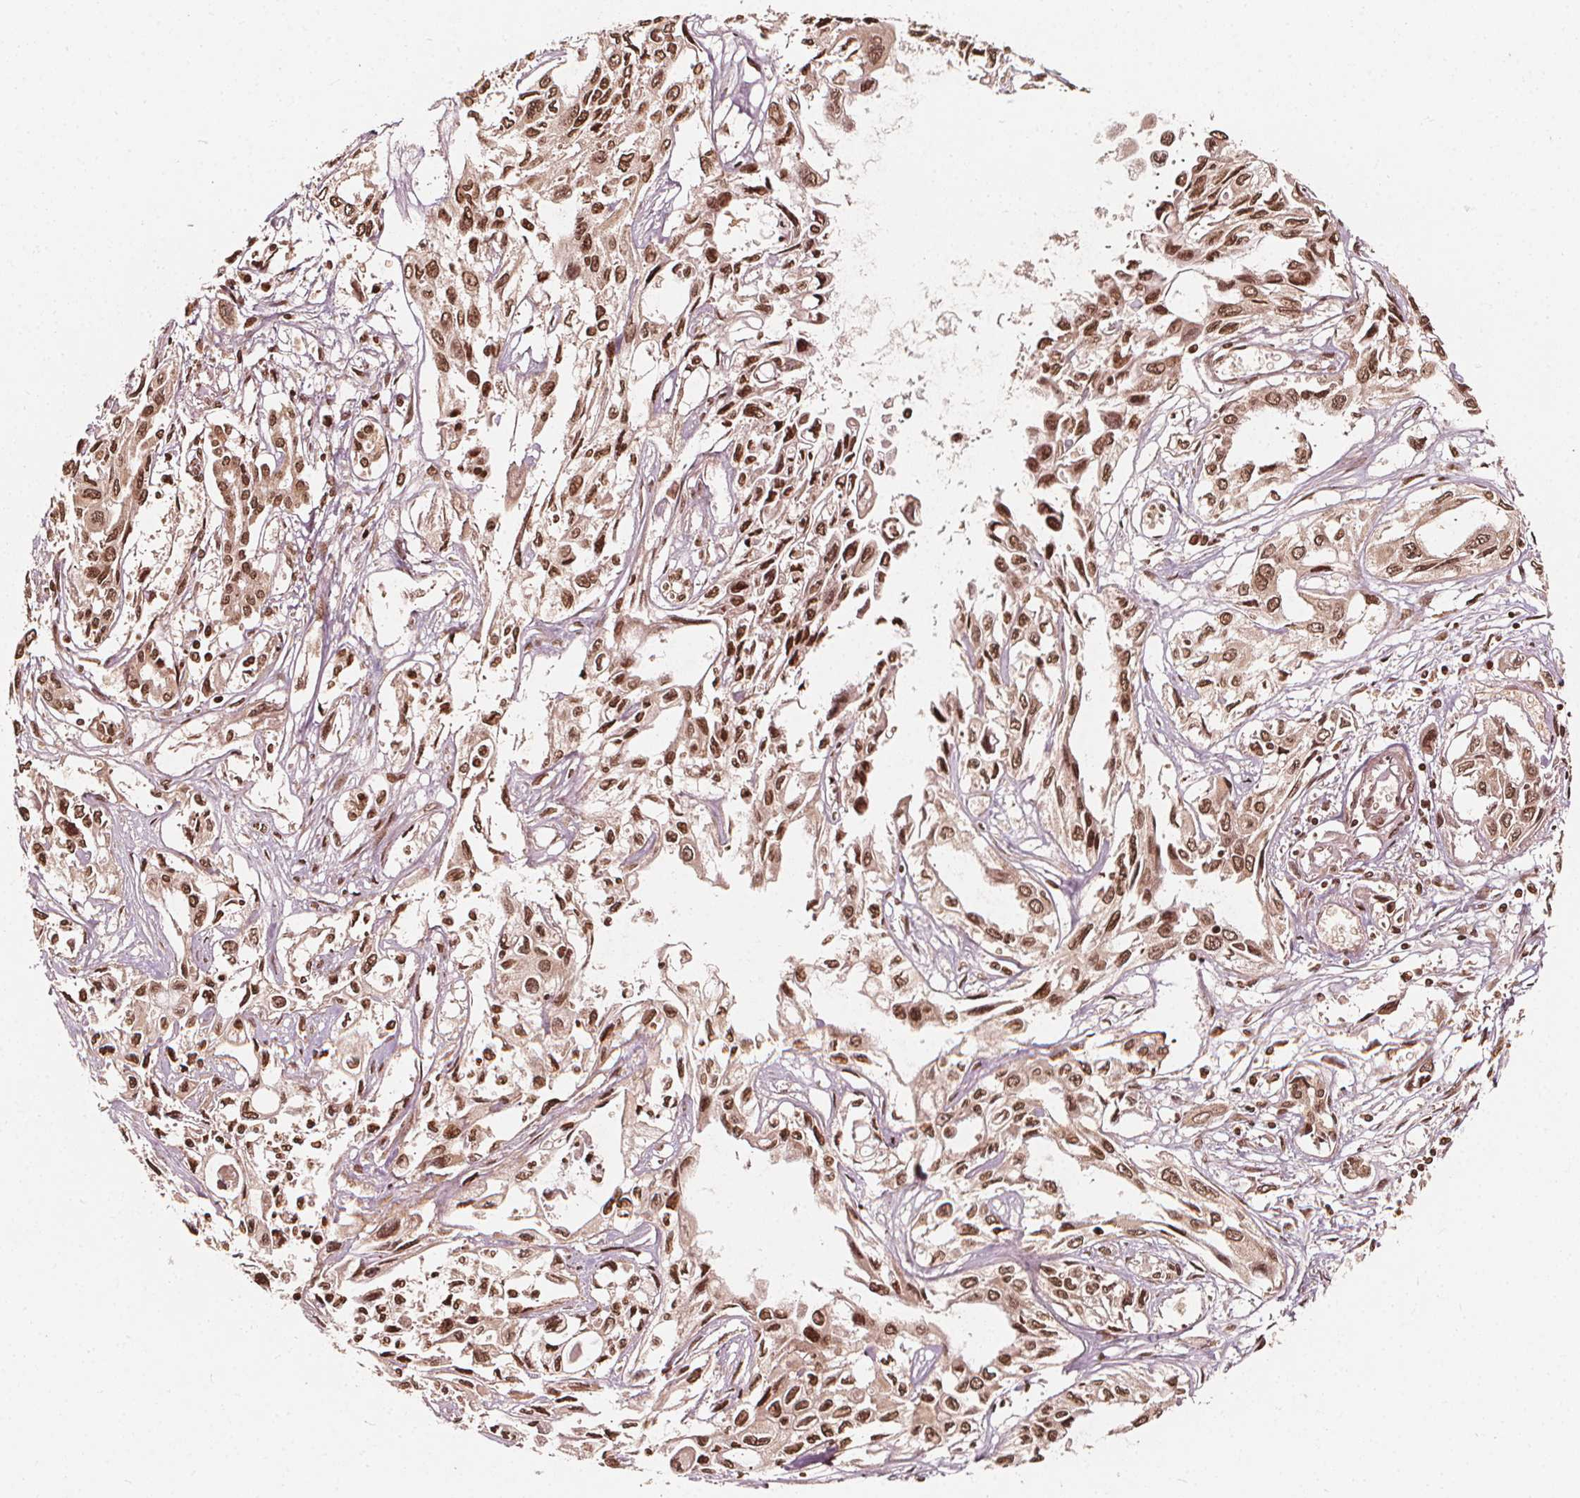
{"staining": {"intensity": "moderate", "quantity": ">75%", "location": "nuclear"}, "tissue": "pancreatic cancer", "cell_type": "Tumor cells", "image_type": "cancer", "snomed": [{"axis": "morphology", "description": "Adenocarcinoma, NOS"}, {"axis": "topography", "description": "Pancreas"}], "caption": "About >75% of tumor cells in pancreatic adenocarcinoma exhibit moderate nuclear protein staining as visualized by brown immunohistochemical staining.", "gene": "H3C14", "patient": {"sex": "female", "age": 55}}